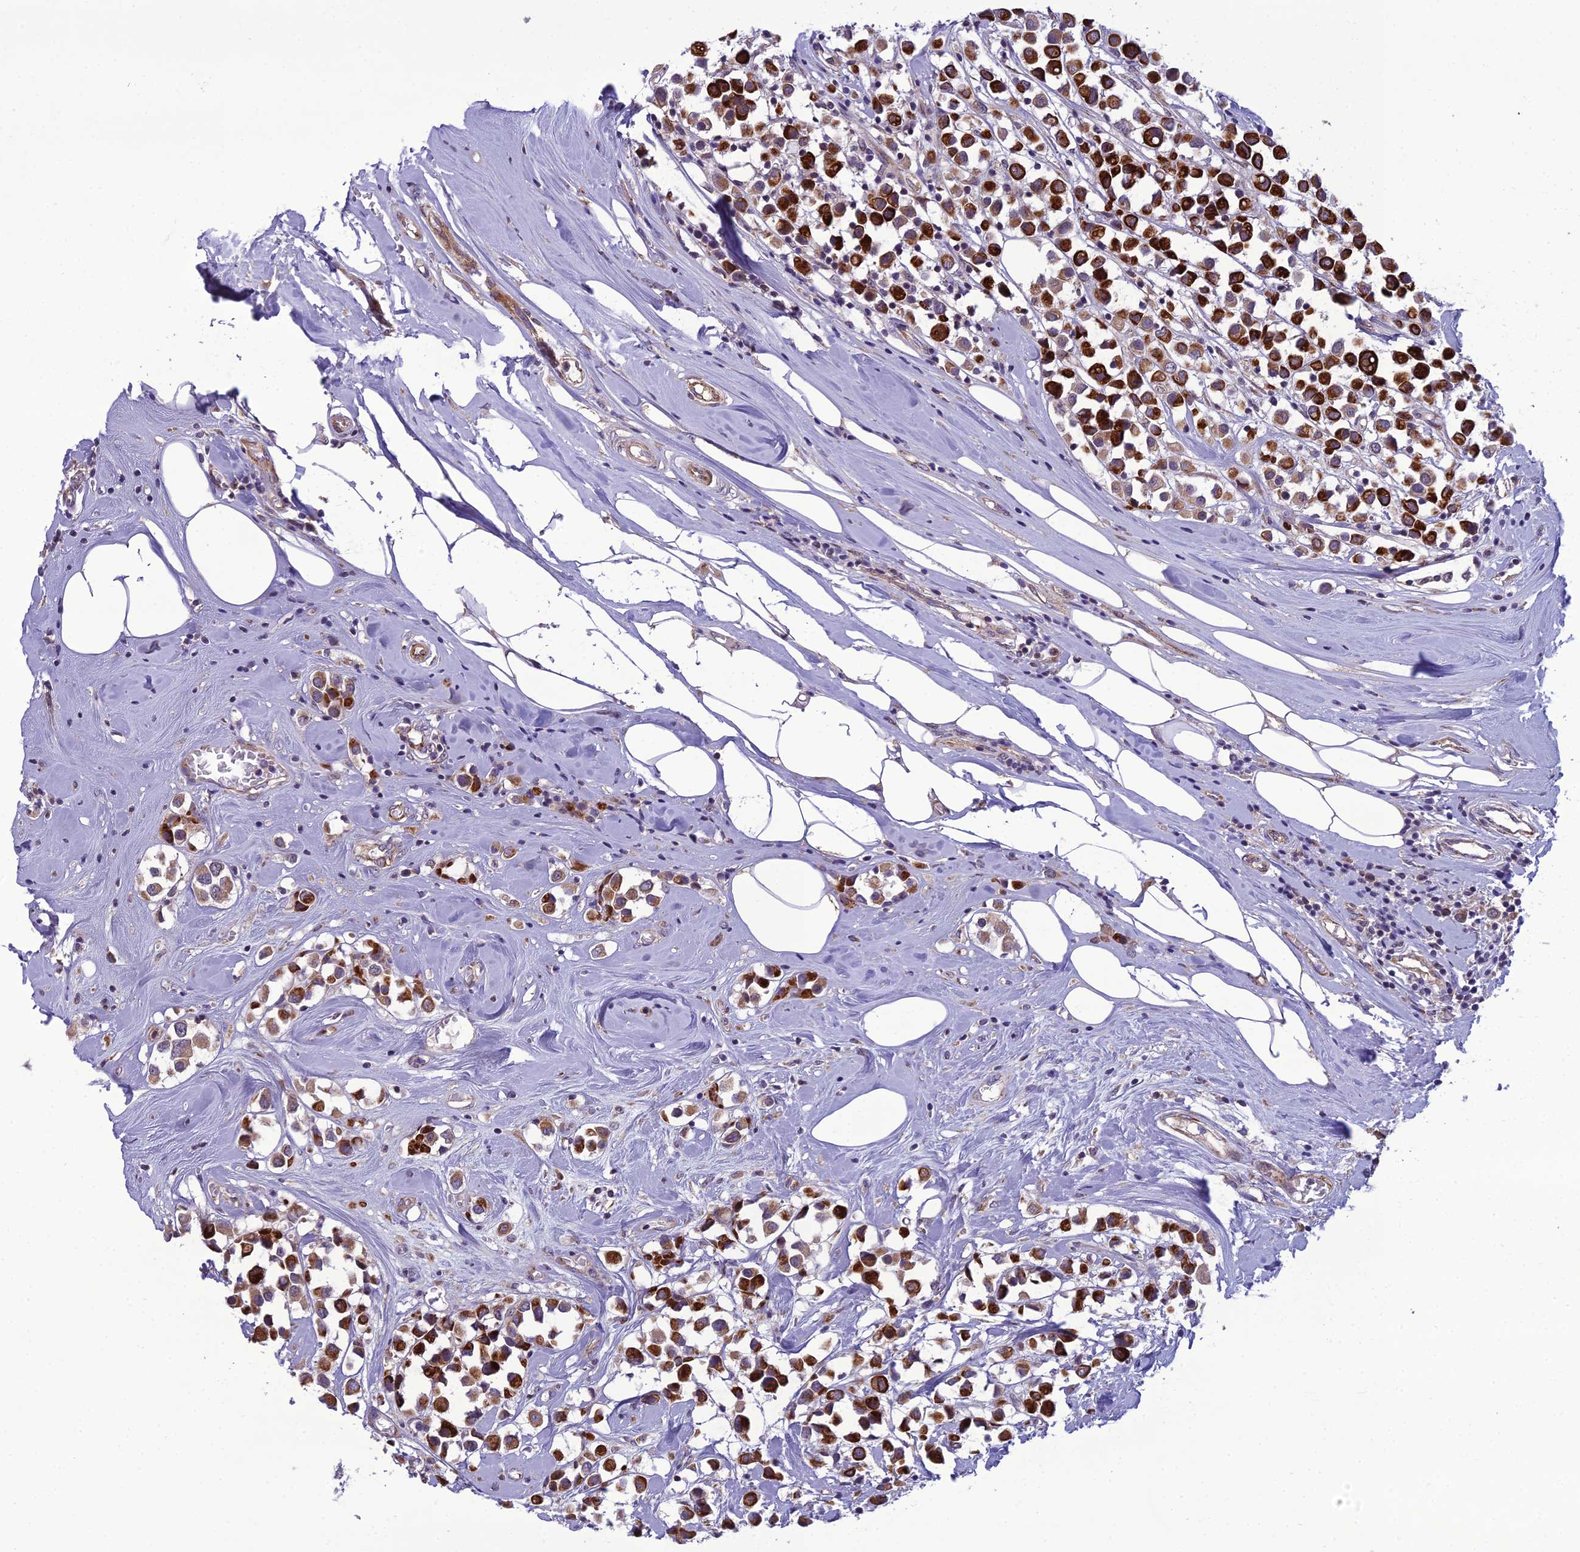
{"staining": {"intensity": "strong", "quantity": ">75%", "location": "cytoplasmic/membranous"}, "tissue": "breast cancer", "cell_type": "Tumor cells", "image_type": "cancer", "snomed": [{"axis": "morphology", "description": "Duct carcinoma"}, {"axis": "topography", "description": "Breast"}], "caption": "Protein staining of breast intraductal carcinoma tissue shows strong cytoplasmic/membranous staining in approximately >75% of tumor cells.", "gene": "NODAL", "patient": {"sex": "female", "age": 61}}